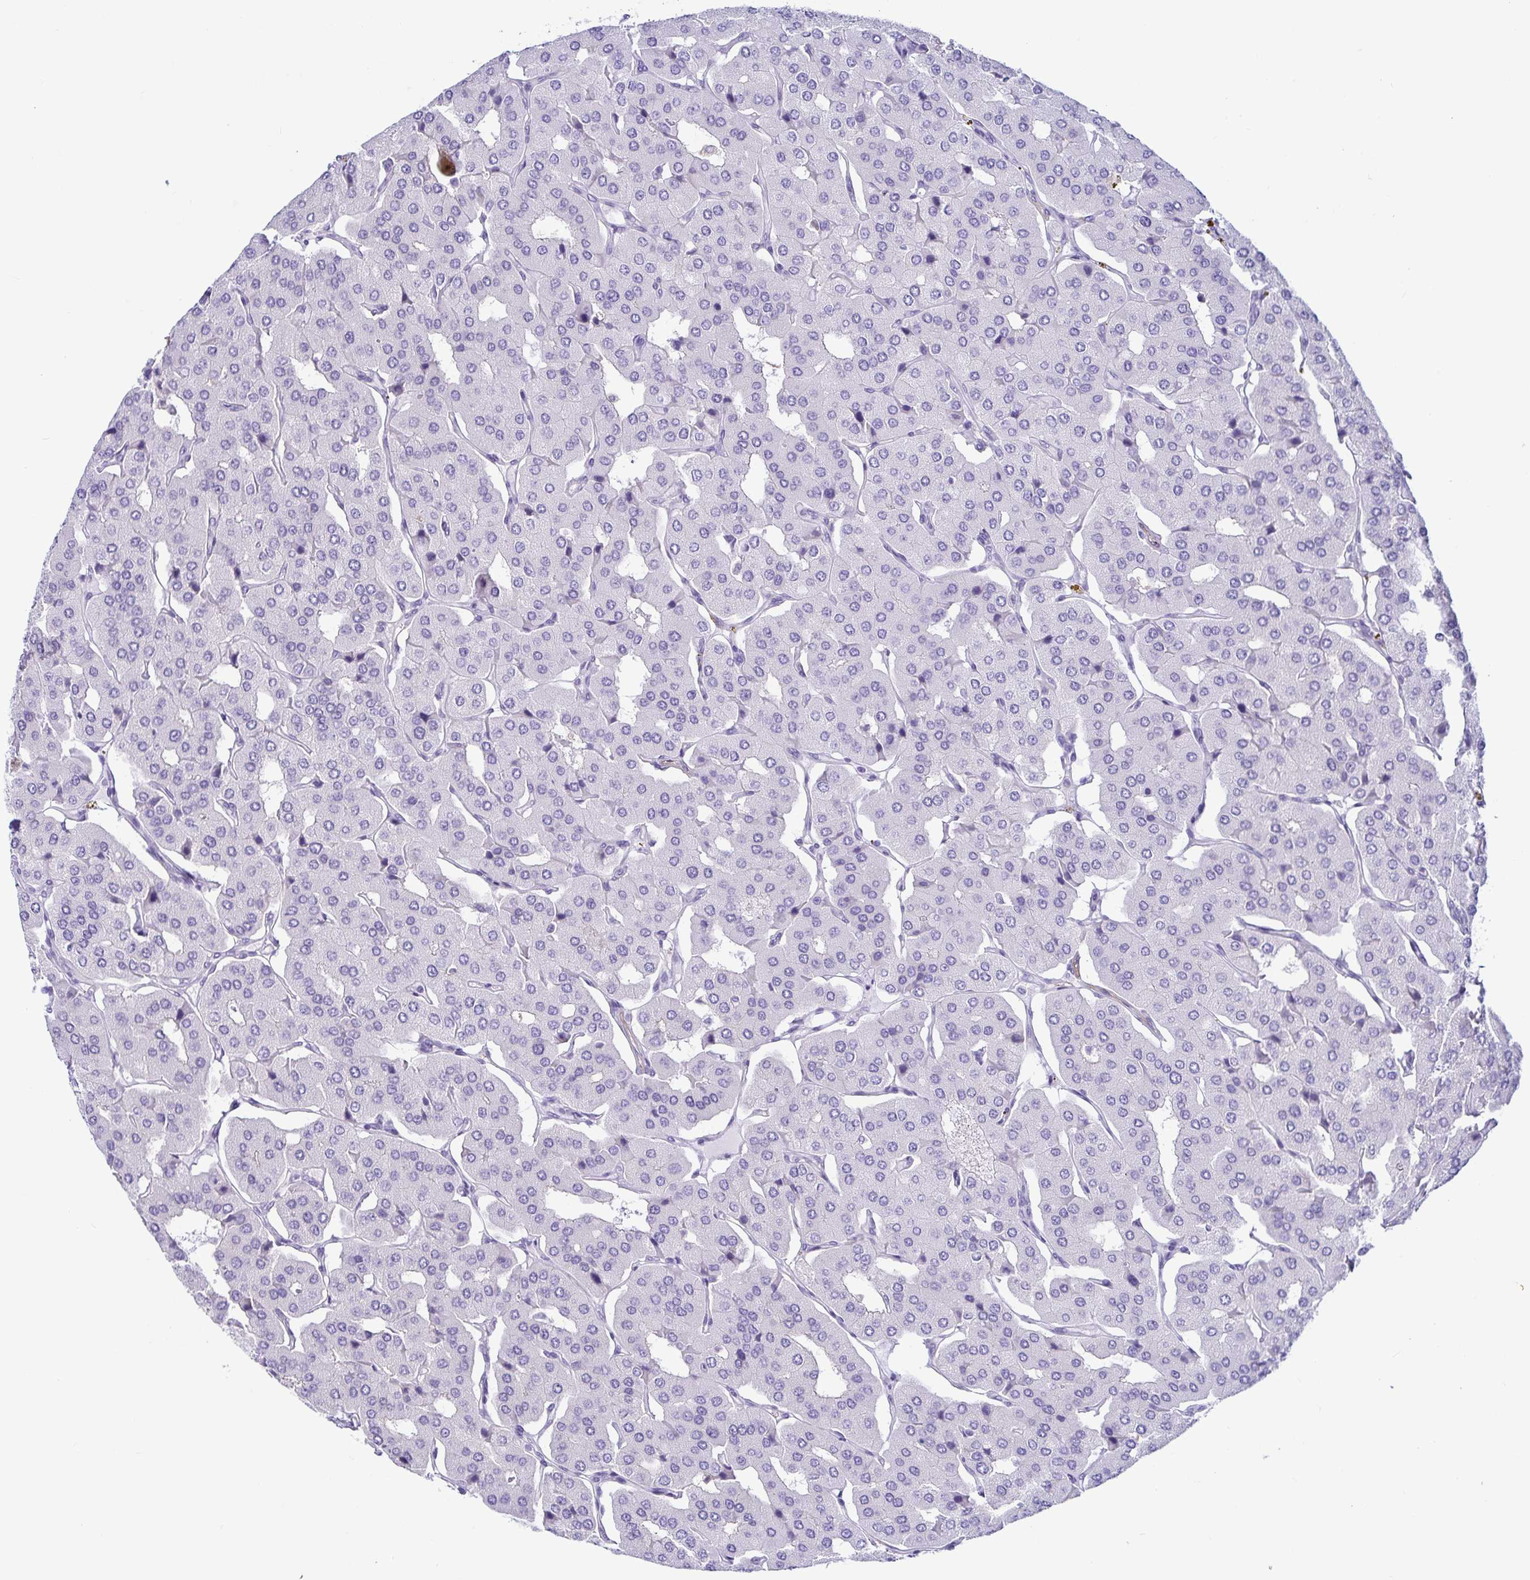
{"staining": {"intensity": "negative", "quantity": "none", "location": "none"}, "tissue": "parathyroid gland", "cell_type": "Glandular cells", "image_type": "normal", "snomed": [{"axis": "morphology", "description": "Normal tissue, NOS"}, {"axis": "morphology", "description": "Adenoma, NOS"}, {"axis": "topography", "description": "Parathyroid gland"}], "caption": "High power microscopy micrograph of an IHC photomicrograph of normal parathyroid gland, revealing no significant expression in glandular cells. Brightfield microscopy of immunohistochemistry stained with DAB (3,3'-diaminobenzidine) (brown) and hematoxylin (blue), captured at high magnification.", "gene": "TNNI2", "patient": {"sex": "female", "age": 86}}